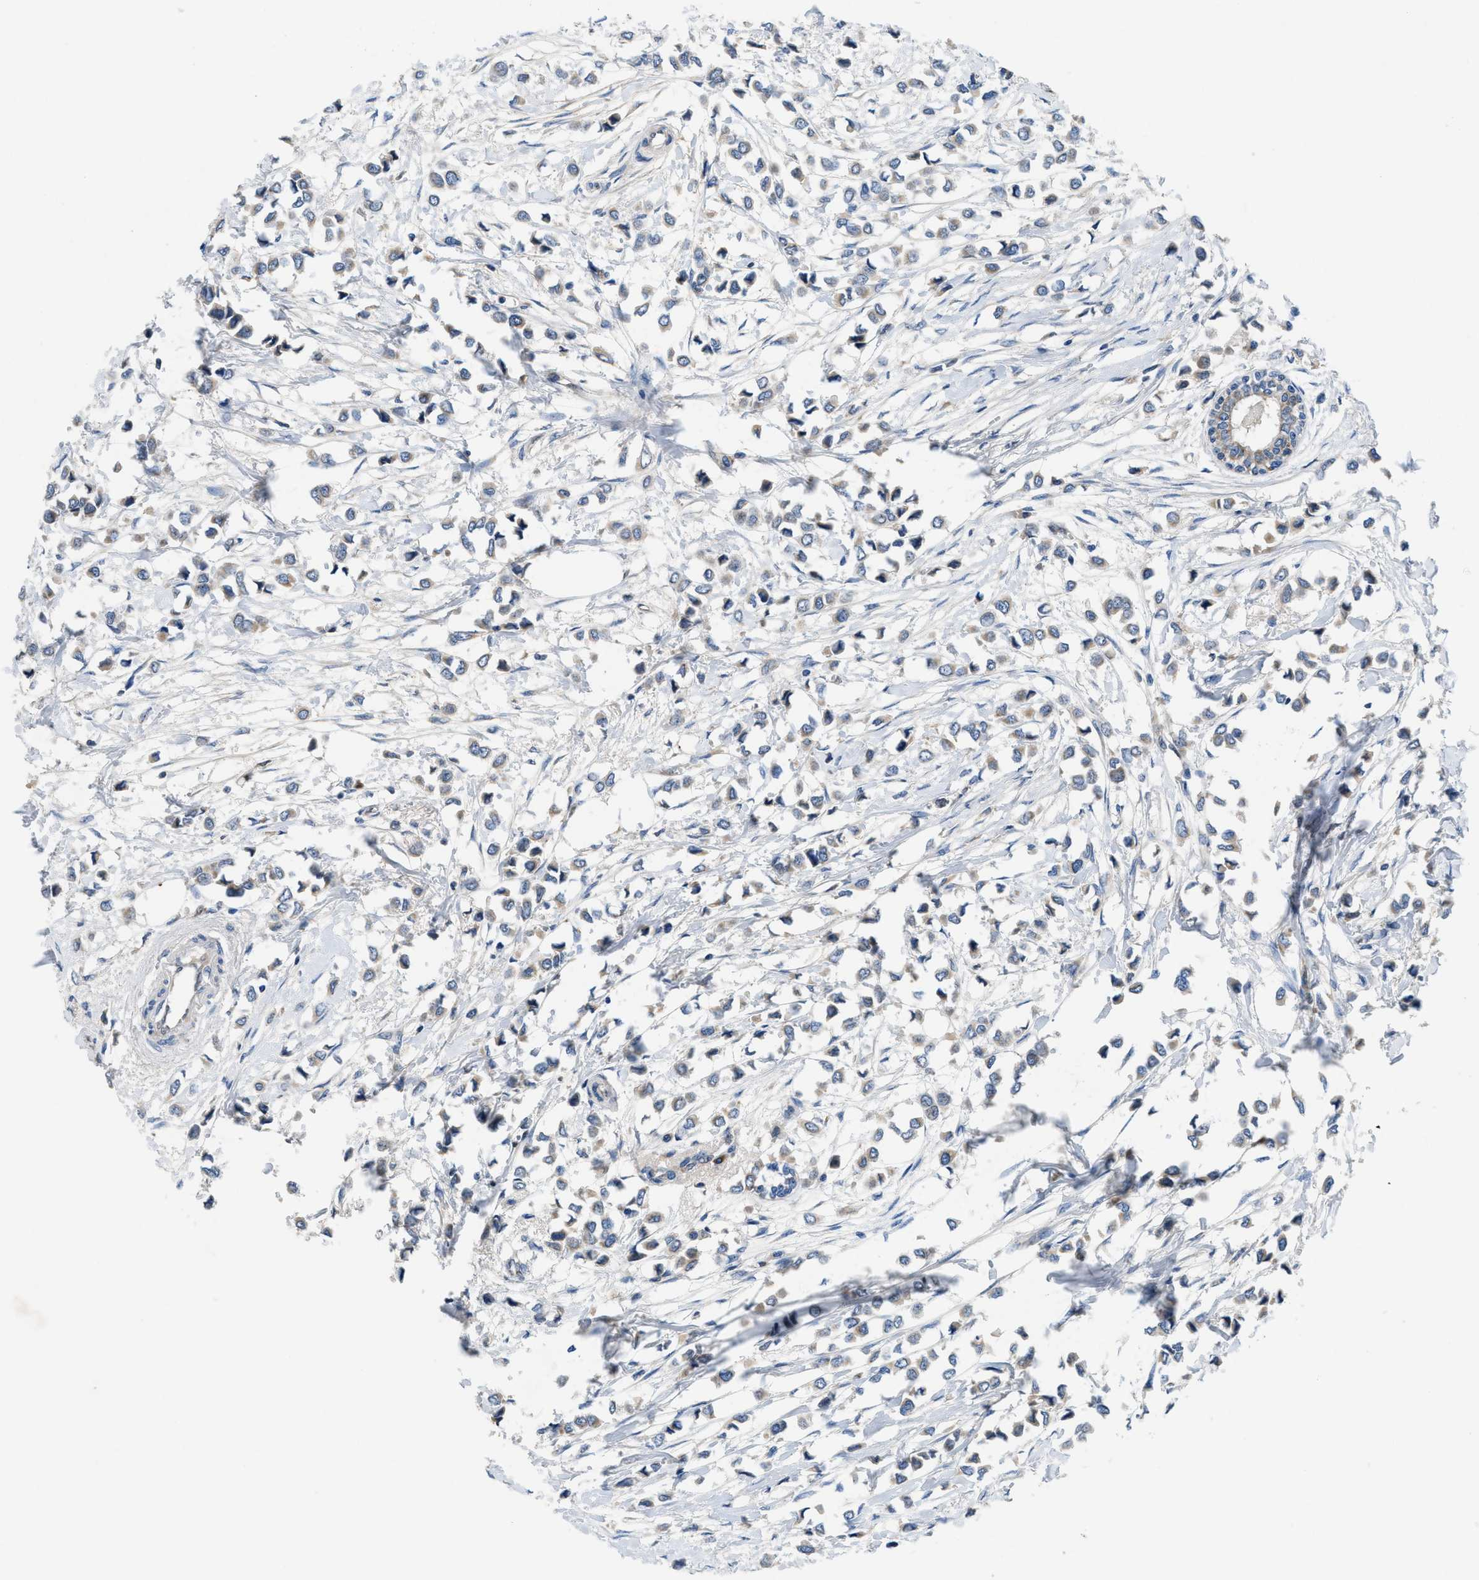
{"staining": {"intensity": "weak", "quantity": ">75%", "location": "cytoplasmic/membranous"}, "tissue": "breast cancer", "cell_type": "Tumor cells", "image_type": "cancer", "snomed": [{"axis": "morphology", "description": "Lobular carcinoma"}, {"axis": "topography", "description": "Breast"}], "caption": "Protein expression analysis of lobular carcinoma (breast) exhibits weak cytoplasmic/membranous positivity in about >75% of tumor cells. The staining was performed using DAB (3,3'-diaminobenzidine), with brown indicating positive protein expression. Nuclei are stained blue with hematoxylin.", "gene": "PNKD", "patient": {"sex": "female", "age": 51}}